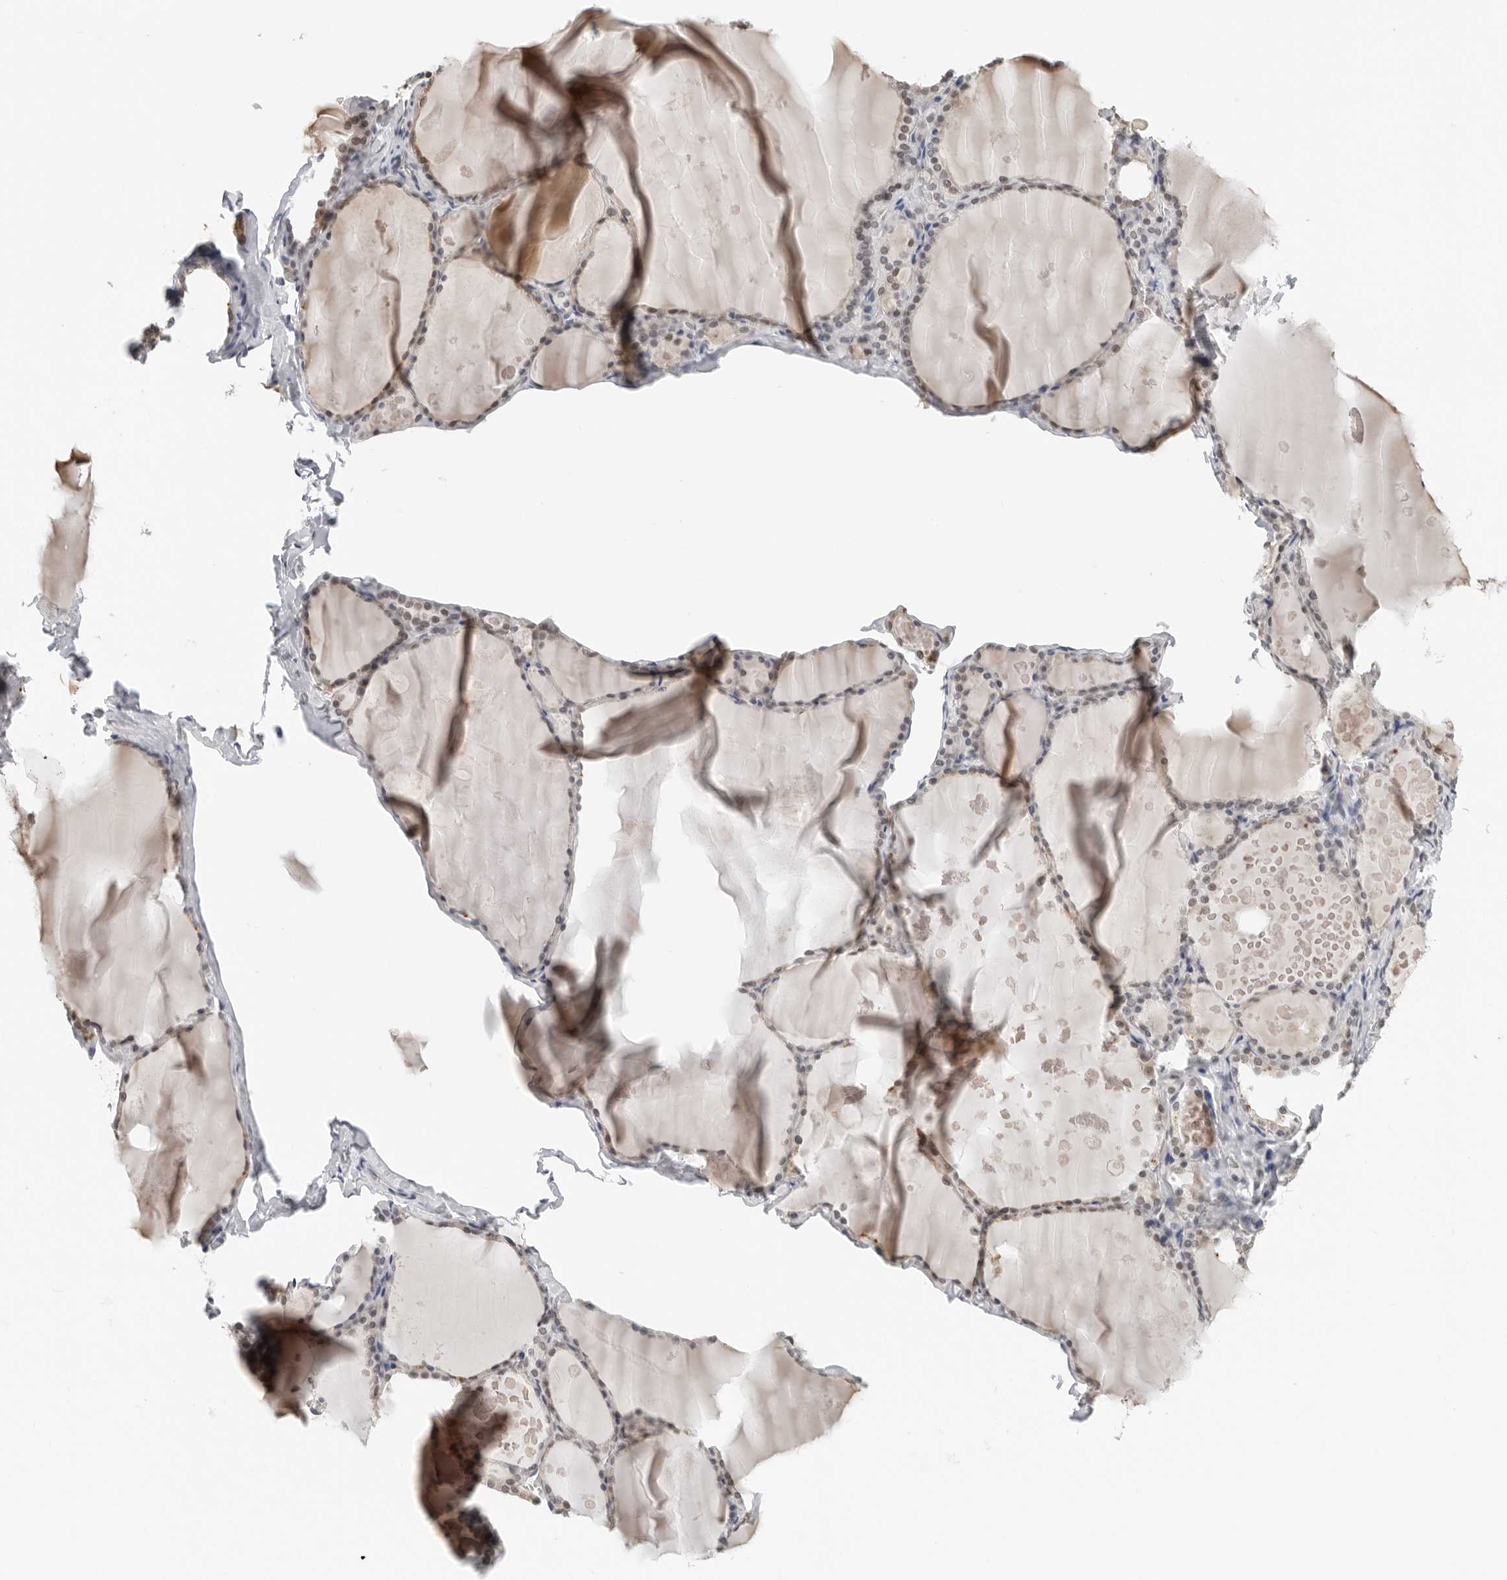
{"staining": {"intensity": "weak", "quantity": "25%-75%", "location": "nuclear"}, "tissue": "thyroid gland", "cell_type": "Glandular cells", "image_type": "normal", "snomed": [{"axis": "morphology", "description": "Normal tissue, NOS"}, {"axis": "topography", "description": "Thyroid gland"}], "caption": "Immunohistochemistry staining of unremarkable thyroid gland, which displays low levels of weak nuclear staining in about 25%-75% of glandular cells indicating weak nuclear protein staining. The staining was performed using DAB (3,3'-diaminobenzidine) (brown) for protein detection and nuclei were counterstained in hematoxylin (blue).", "gene": "FLG2", "patient": {"sex": "male", "age": 56}}